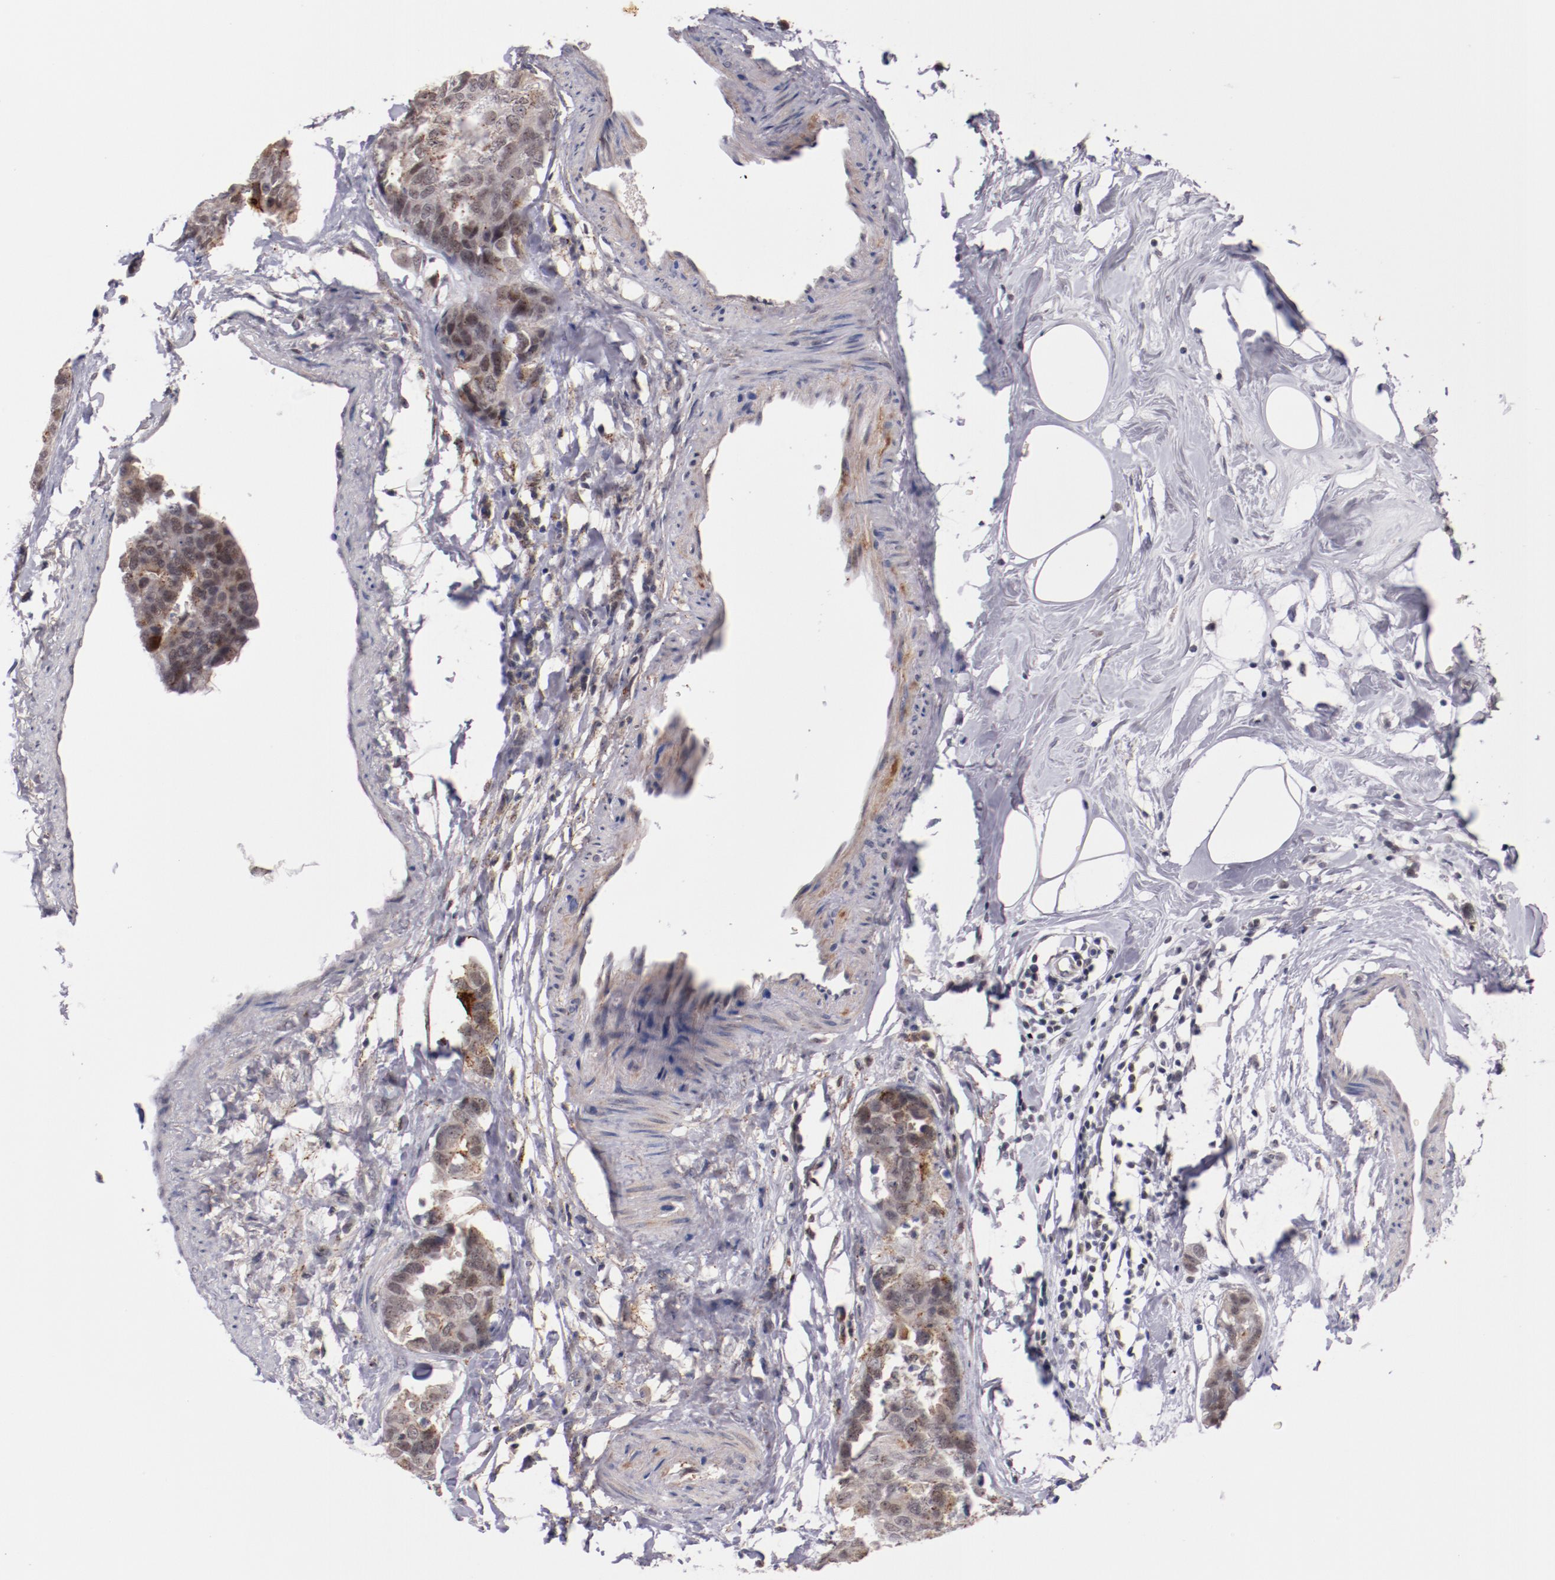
{"staining": {"intensity": "weak", "quantity": ">75%", "location": "cytoplasmic/membranous"}, "tissue": "breast cancer", "cell_type": "Tumor cells", "image_type": "cancer", "snomed": [{"axis": "morphology", "description": "Normal tissue, NOS"}, {"axis": "morphology", "description": "Duct carcinoma"}, {"axis": "topography", "description": "Breast"}], "caption": "Weak cytoplasmic/membranous positivity is seen in about >75% of tumor cells in breast infiltrating ductal carcinoma.", "gene": "SYP", "patient": {"sex": "female", "age": 50}}